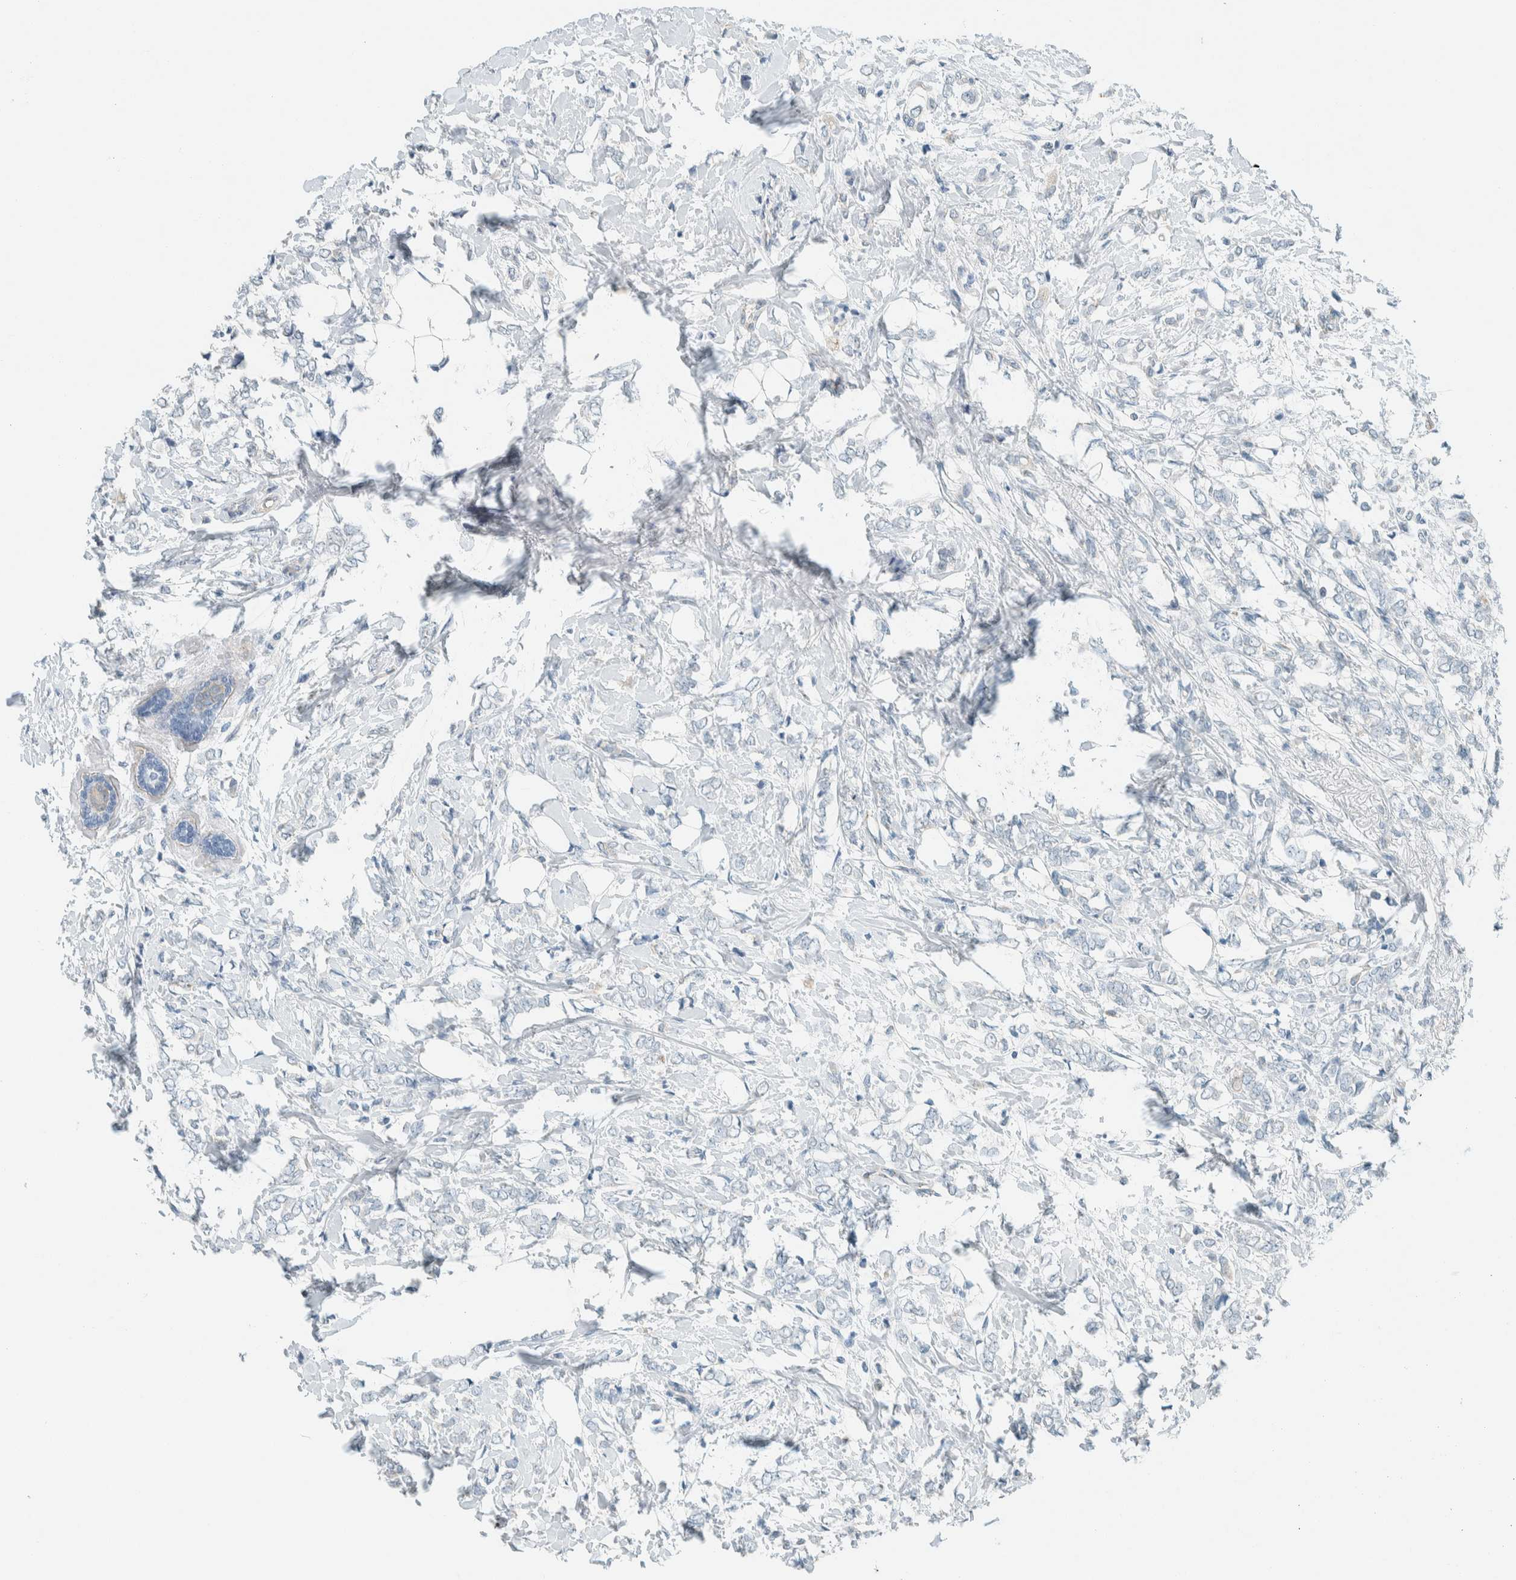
{"staining": {"intensity": "negative", "quantity": "none", "location": "none"}, "tissue": "breast cancer", "cell_type": "Tumor cells", "image_type": "cancer", "snomed": [{"axis": "morphology", "description": "Normal tissue, NOS"}, {"axis": "morphology", "description": "Lobular carcinoma"}, {"axis": "topography", "description": "Breast"}], "caption": "This image is of lobular carcinoma (breast) stained with immunohistochemistry (IHC) to label a protein in brown with the nuclei are counter-stained blue. There is no expression in tumor cells.", "gene": "SLFN12", "patient": {"sex": "female", "age": 47}}